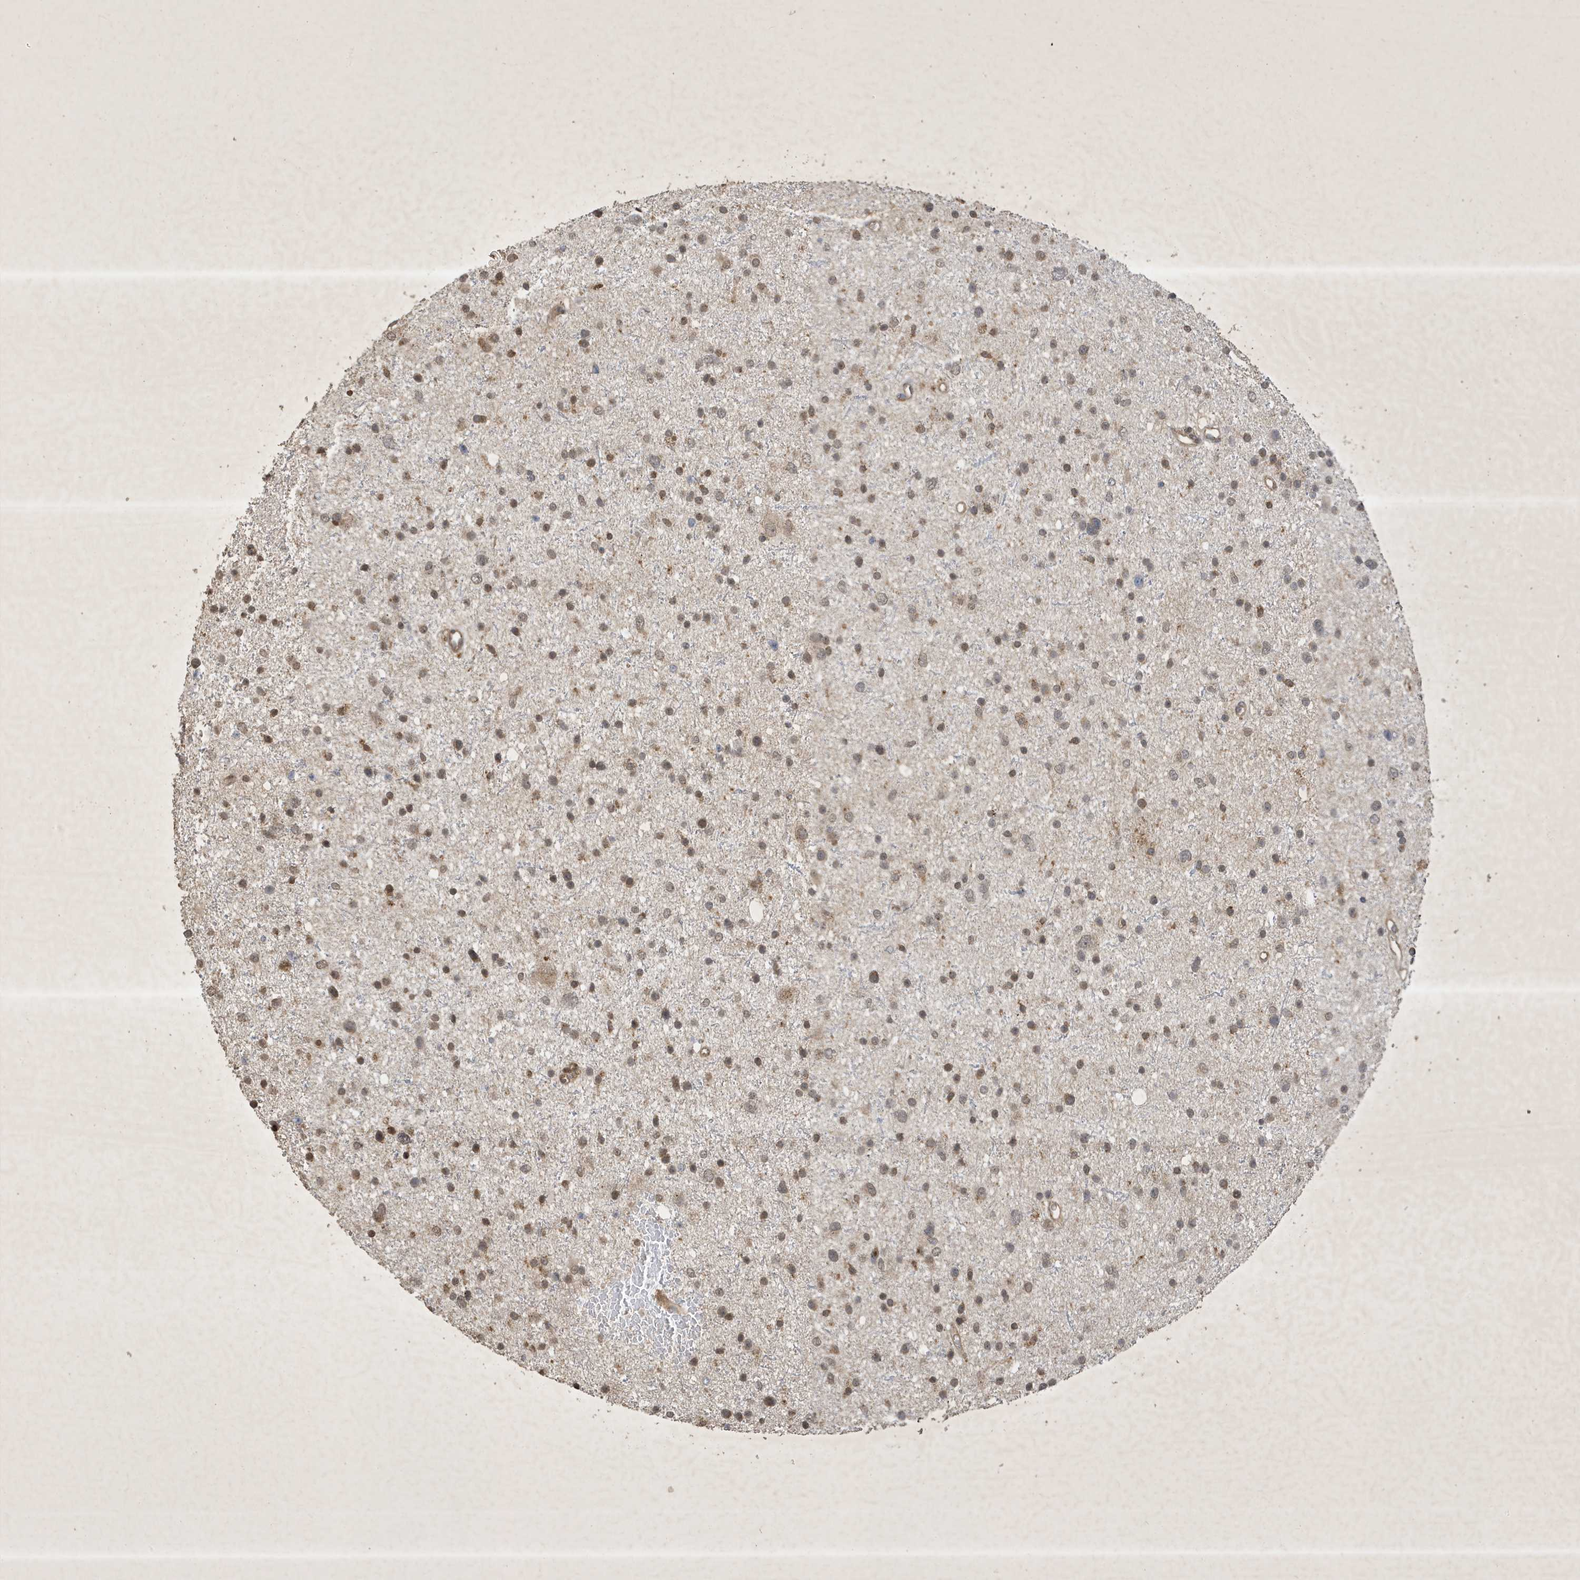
{"staining": {"intensity": "weak", "quantity": ">75%", "location": "nuclear"}, "tissue": "glioma", "cell_type": "Tumor cells", "image_type": "cancer", "snomed": [{"axis": "morphology", "description": "Glioma, malignant, Low grade"}, {"axis": "topography", "description": "Brain"}], "caption": "A low amount of weak nuclear staining is seen in about >75% of tumor cells in glioma tissue.", "gene": "STX10", "patient": {"sex": "female", "age": 37}}